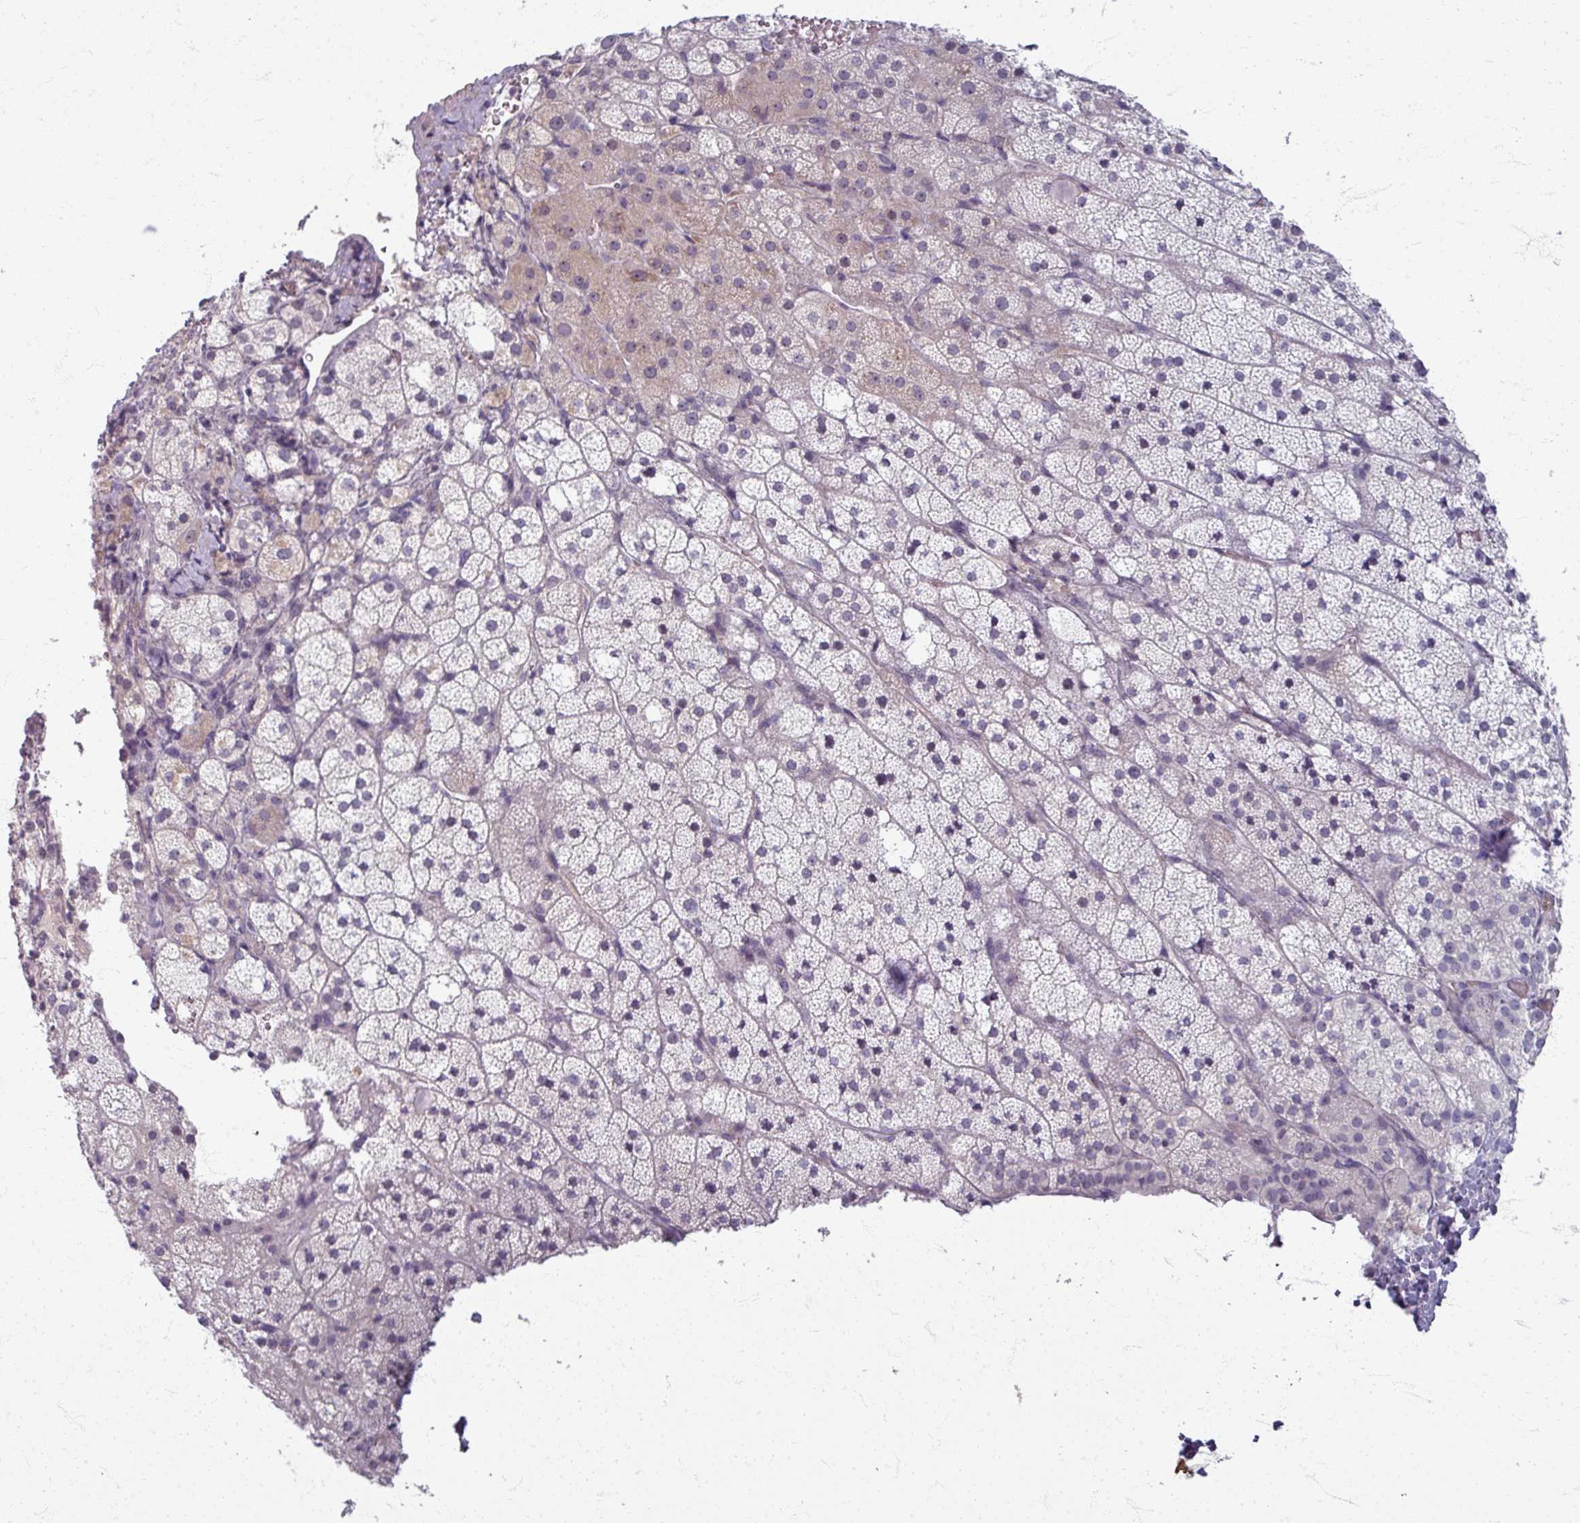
{"staining": {"intensity": "negative", "quantity": "none", "location": "none"}, "tissue": "adrenal gland", "cell_type": "Glandular cells", "image_type": "normal", "snomed": [{"axis": "morphology", "description": "Normal tissue, NOS"}, {"axis": "topography", "description": "Adrenal gland"}], "caption": "Immunohistochemistry micrograph of normal adrenal gland: adrenal gland stained with DAB (3,3'-diaminobenzidine) displays no significant protein positivity in glandular cells.", "gene": "TTLL7", "patient": {"sex": "male", "age": 53}}